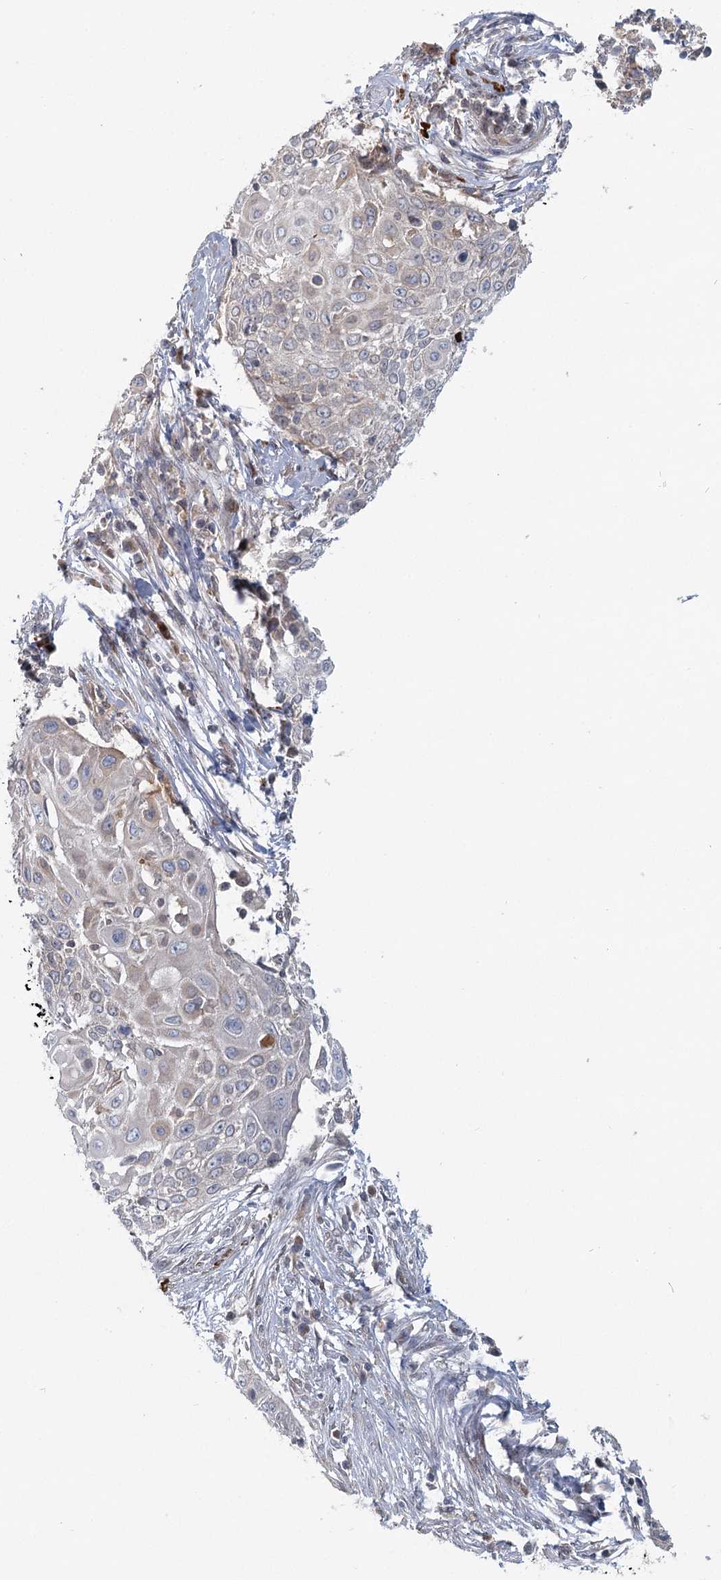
{"staining": {"intensity": "negative", "quantity": "none", "location": "none"}, "tissue": "cervical cancer", "cell_type": "Tumor cells", "image_type": "cancer", "snomed": [{"axis": "morphology", "description": "Squamous cell carcinoma, NOS"}, {"axis": "topography", "description": "Cervix"}], "caption": "Tumor cells are negative for protein expression in human squamous cell carcinoma (cervical).", "gene": "USP11", "patient": {"sex": "female", "age": 39}}